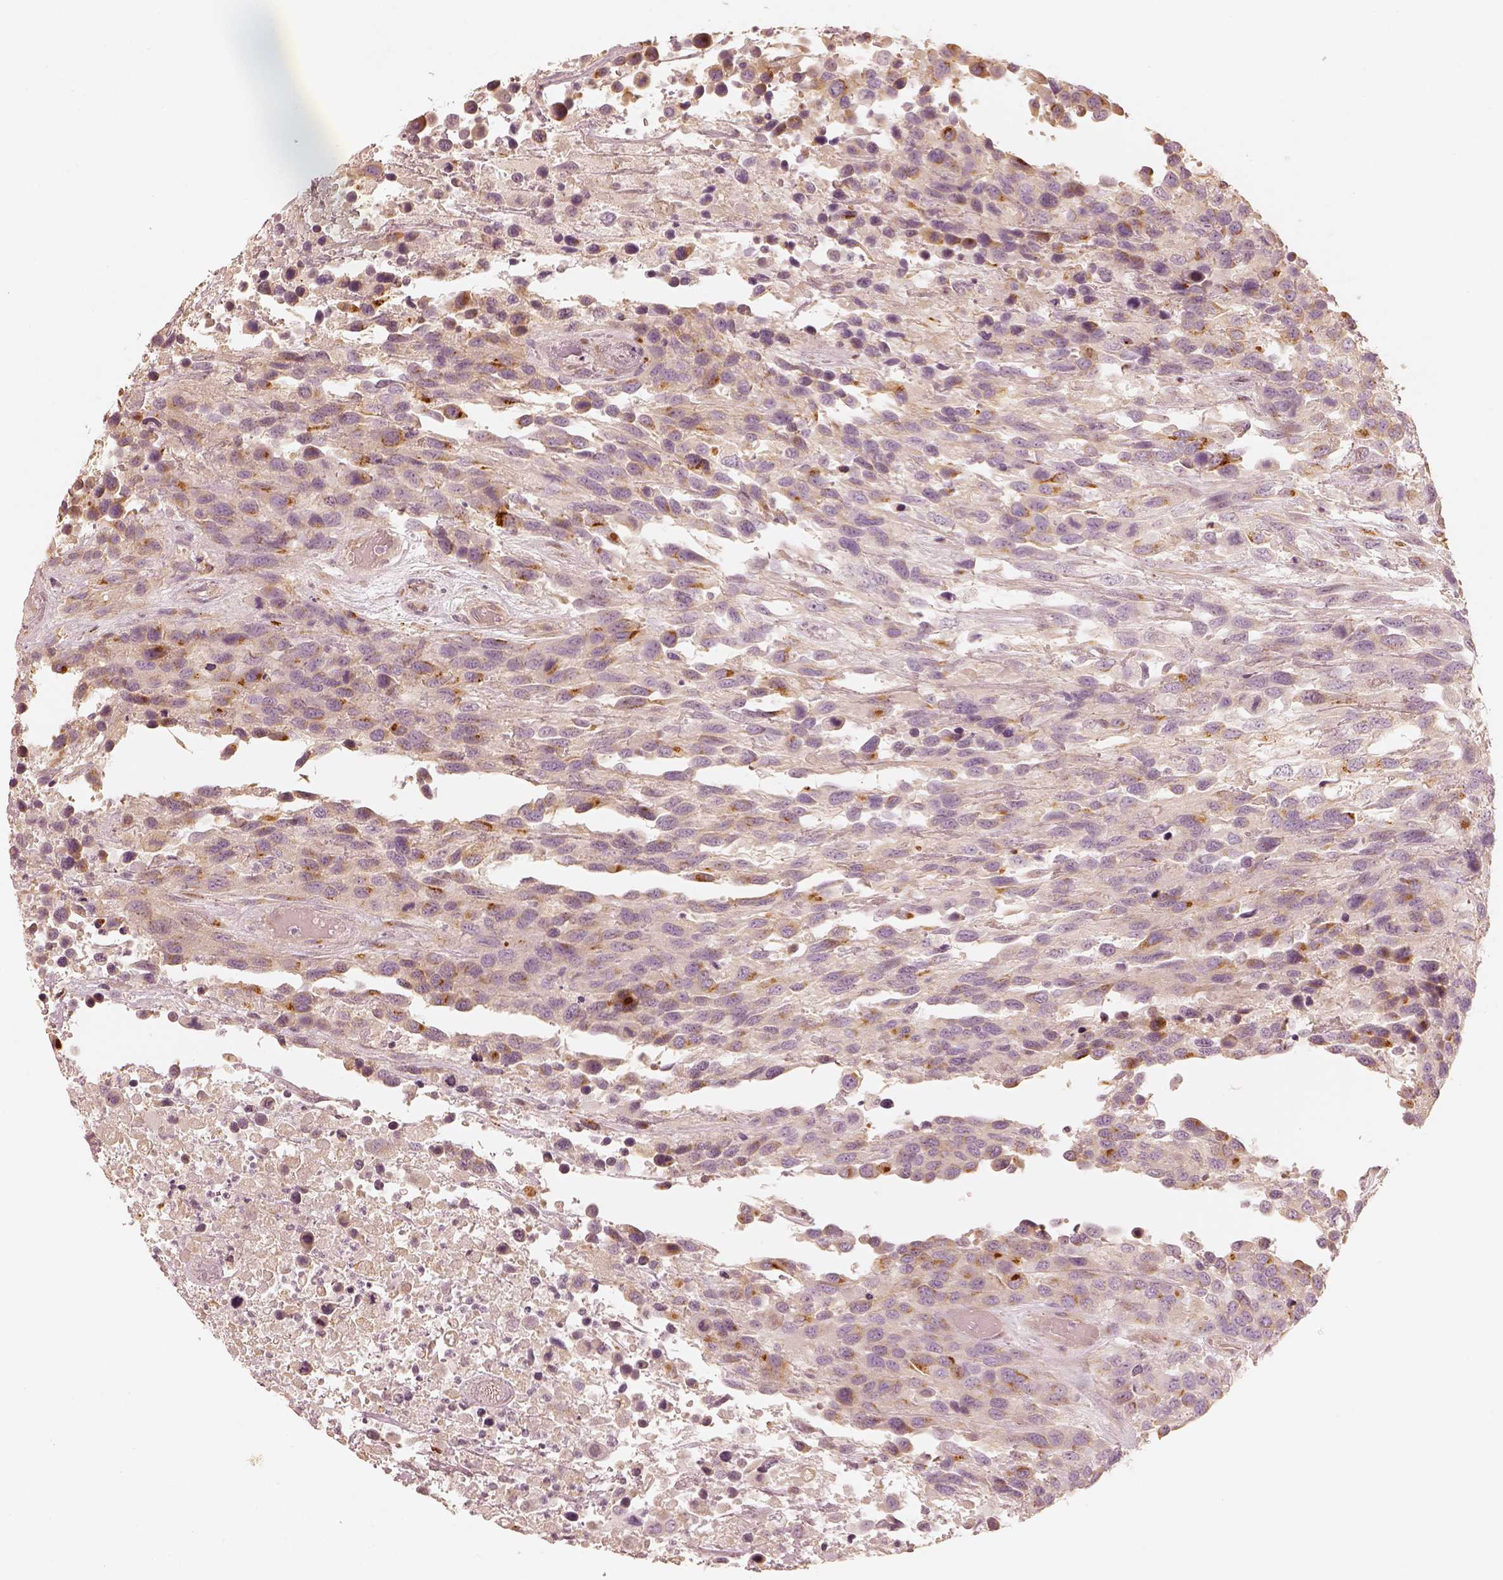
{"staining": {"intensity": "moderate", "quantity": "<25%", "location": "cytoplasmic/membranous"}, "tissue": "urothelial cancer", "cell_type": "Tumor cells", "image_type": "cancer", "snomed": [{"axis": "morphology", "description": "Urothelial carcinoma, High grade"}, {"axis": "topography", "description": "Urinary bladder"}], "caption": "Protein expression analysis of human urothelial carcinoma (high-grade) reveals moderate cytoplasmic/membranous expression in approximately <25% of tumor cells. (Stains: DAB in brown, nuclei in blue, Microscopy: brightfield microscopy at high magnification).", "gene": "GORASP2", "patient": {"sex": "female", "age": 70}}